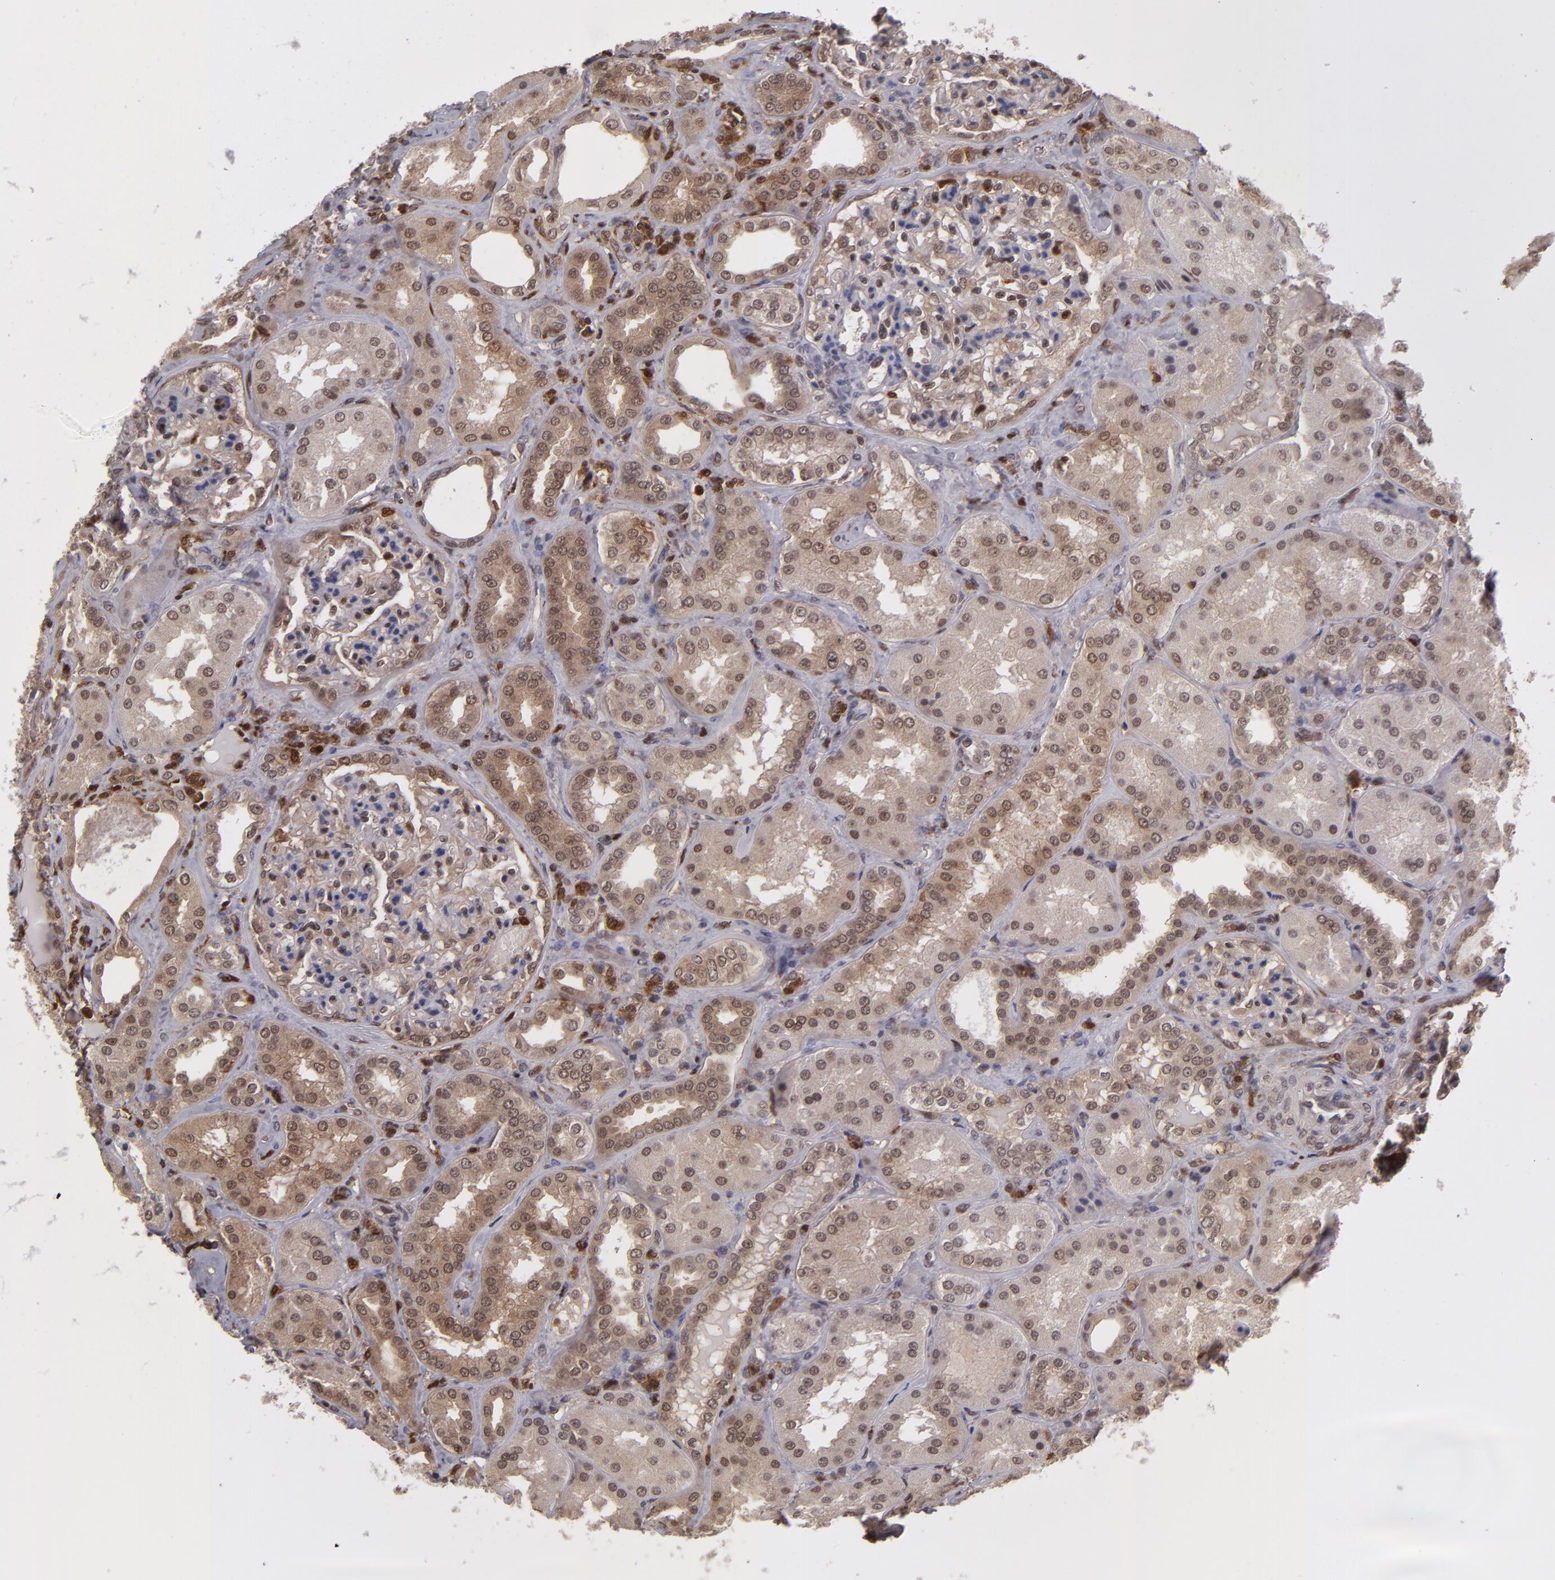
{"staining": {"intensity": "moderate", "quantity": "25%-75%", "location": "cytoplasmic/membranous,nuclear"}, "tissue": "kidney", "cell_type": "Cells in glomeruli", "image_type": "normal", "snomed": [{"axis": "morphology", "description": "Normal tissue, NOS"}, {"axis": "topography", "description": "Kidney"}], "caption": "Immunohistochemistry image of unremarkable kidney: human kidney stained using IHC shows medium levels of moderate protein expression localized specifically in the cytoplasmic/membranous,nuclear of cells in glomeruli, appearing as a cytoplasmic/membranous,nuclear brown color.", "gene": "GRB2", "patient": {"sex": "female", "age": 56}}